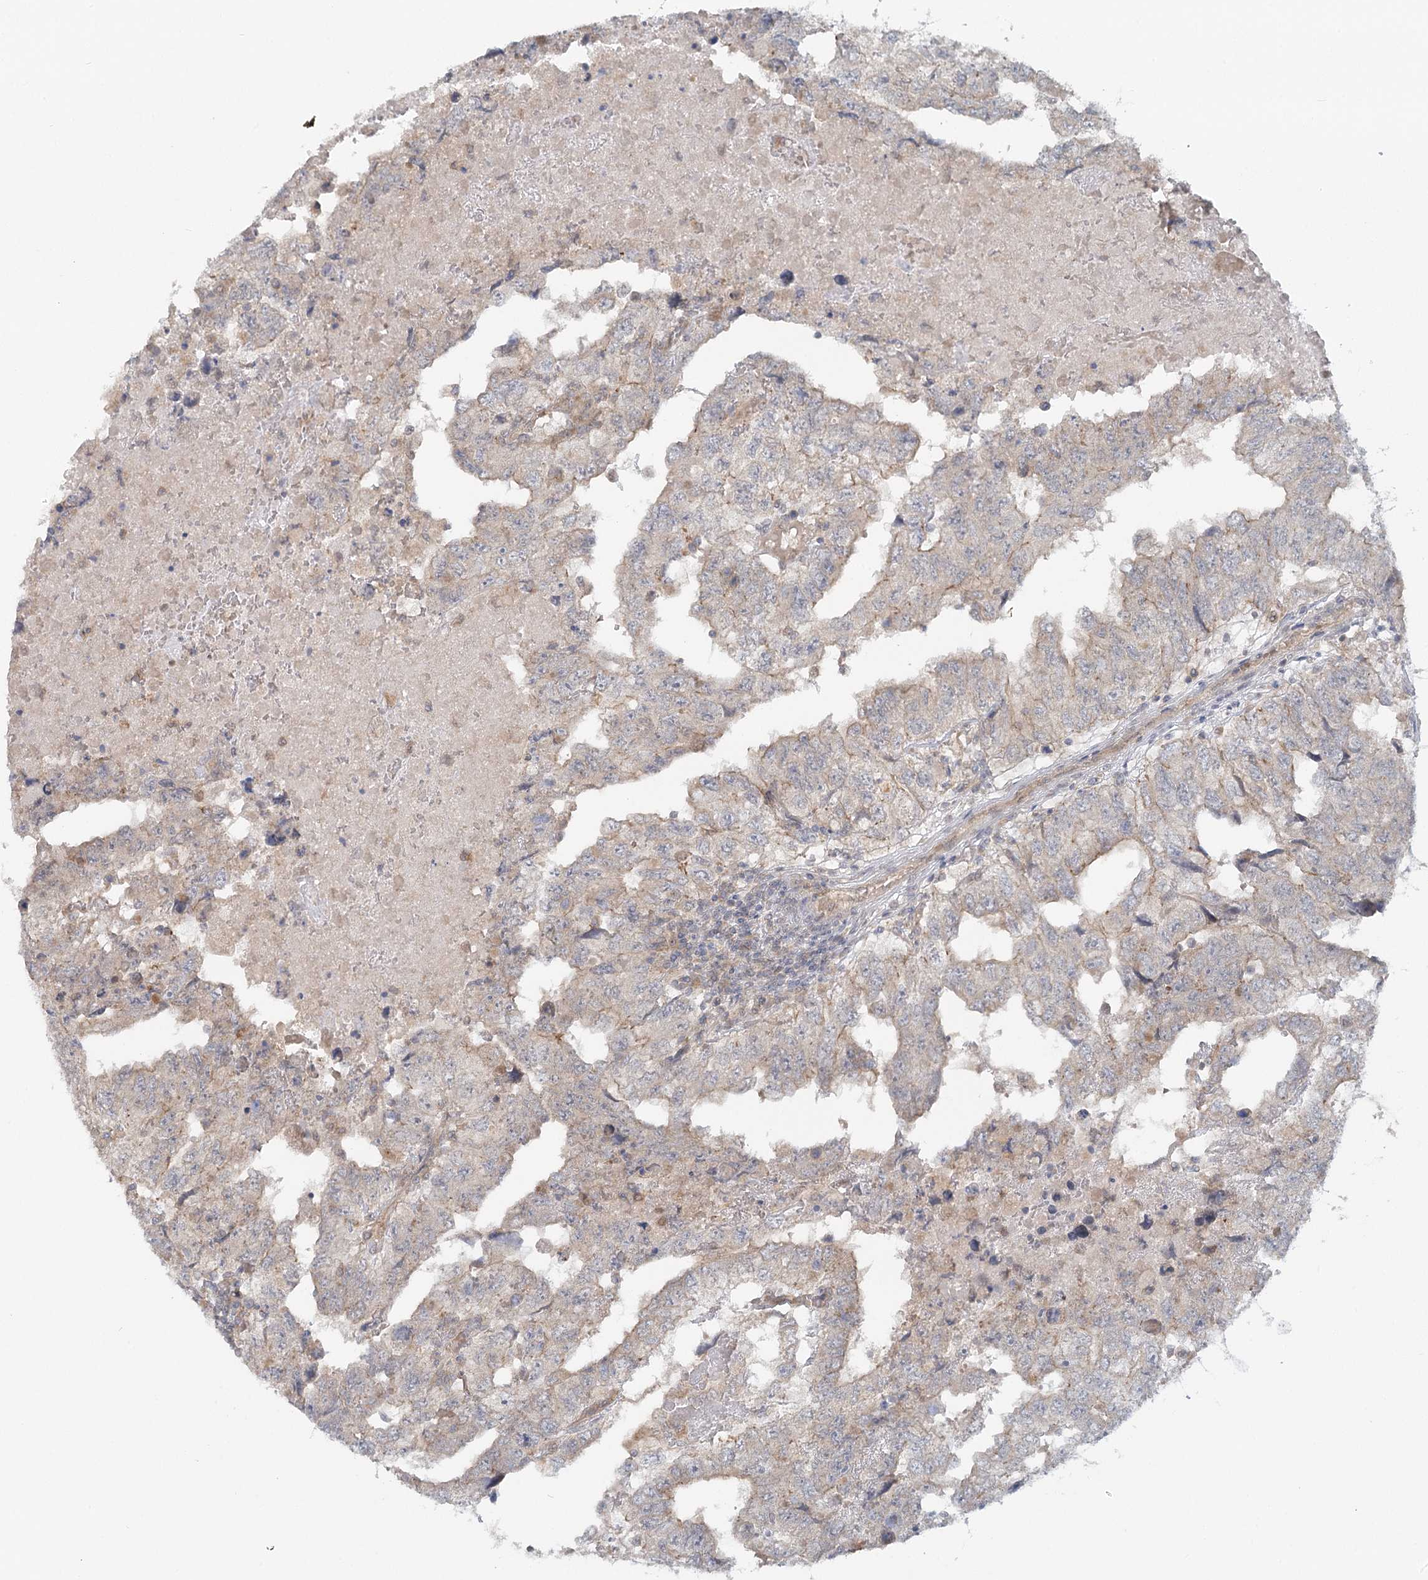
{"staining": {"intensity": "weak", "quantity": "<25%", "location": "cytoplasmic/membranous"}, "tissue": "testis cancer", "cell_type": "Tumor cells", "image_type": "cancer", "snomed": [{"axis": "morphology", "description": "Carcinoma, Embryonal, NOS"}, {"axis": "topography", "description": "Testis"}], "caption": "High power microscopy micrograph of an IHC histopathology image of embryonal carcinoma (testis), revealing no significant positivity in tumor cells. (Stains: DAB IHC with hematoxylin counter stain, Microscopy: brightfield microscopy at high magnification).", "gene": "GBE1", "patient": {"sex": "male", "age": 36}}